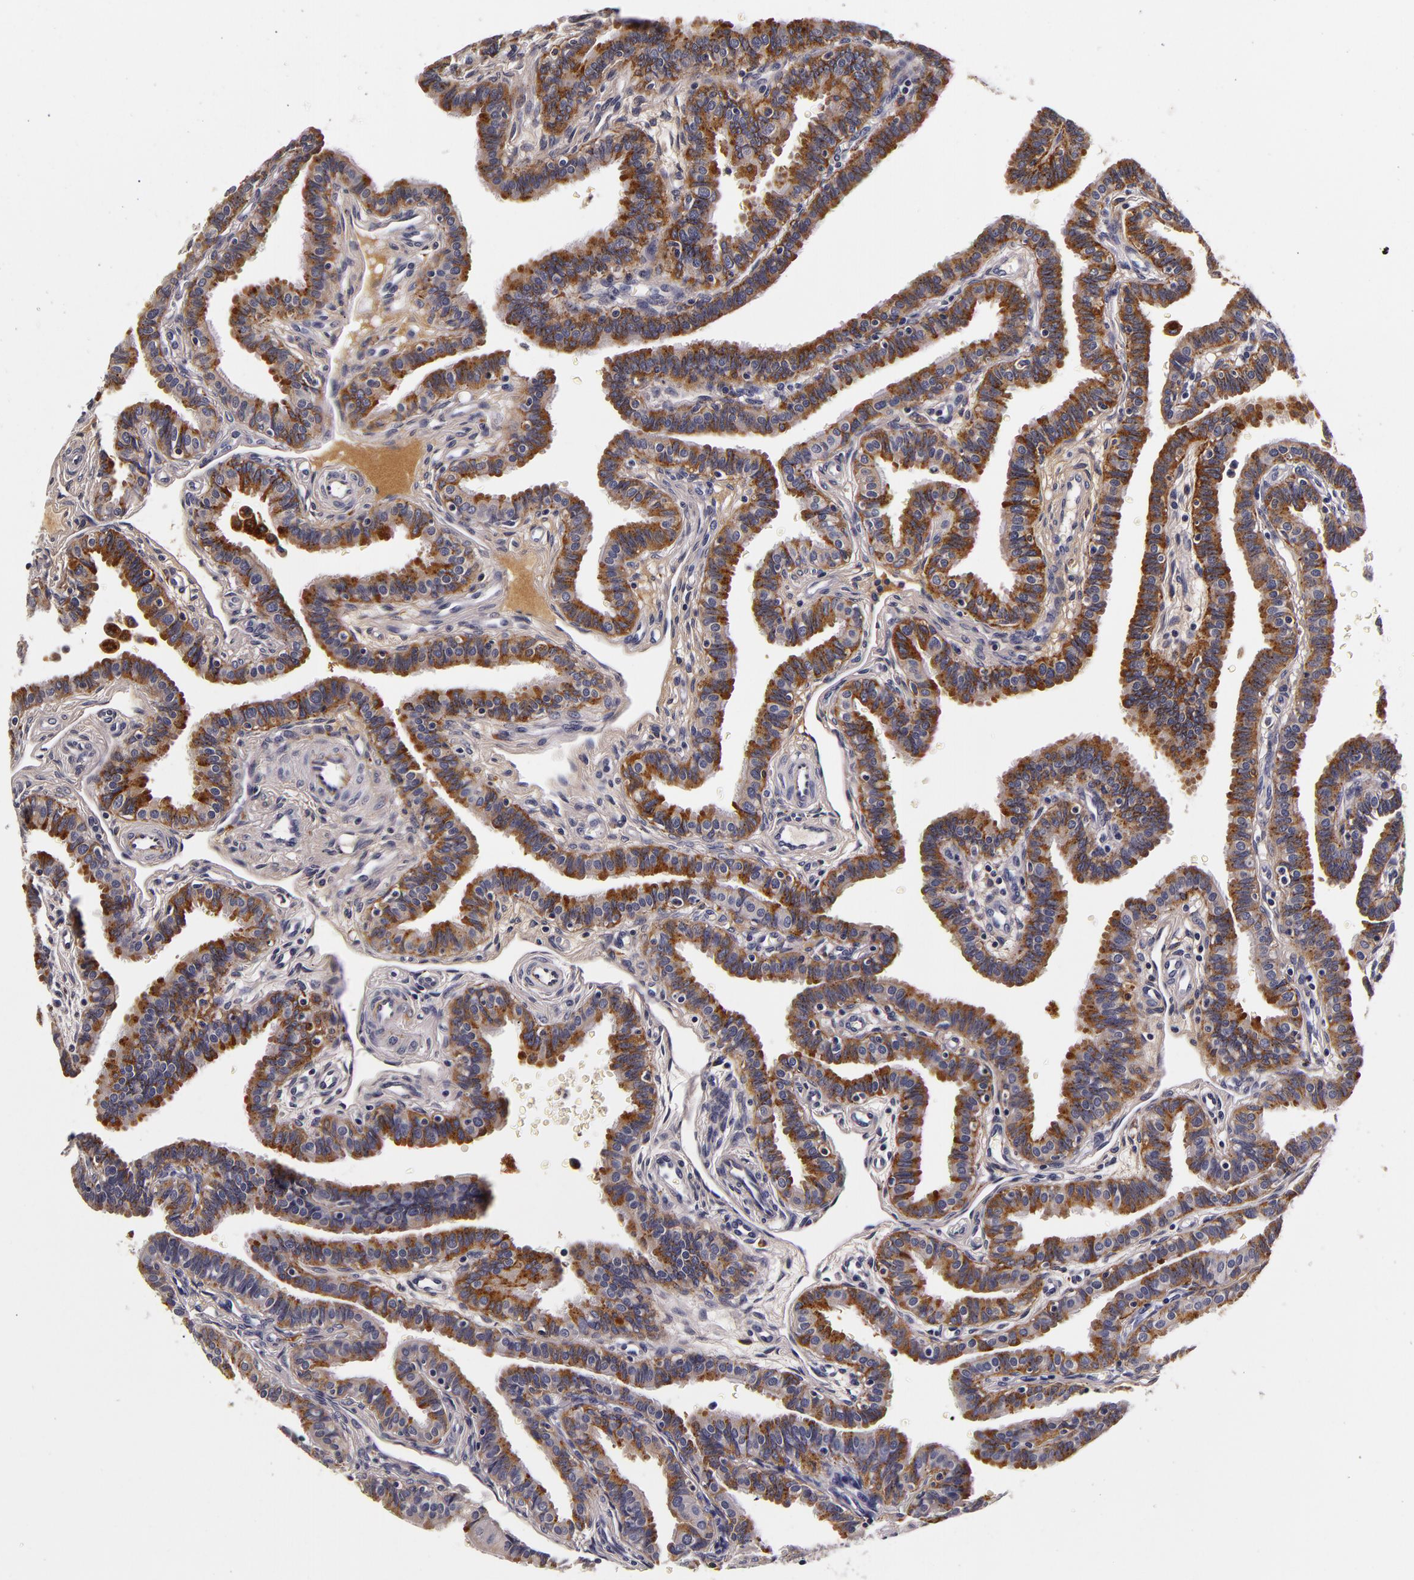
{"staining": {"intensity": "moderate", "quantity": "25%-75%", "location": "cytoplasmic/membranous"}, "tissue": "fallopian tube", "cell_type": "Glandular cells", "image_type": "normal", "snomed": [{"axis": "morphology", "description": "Normal tissue, NOS"}, {"axis": "topography", "description": "Fallopian tube"}], "caption": "Protein staining of benign fallopian tube demonstrates moderate cytoplasmic/membranous staining in approximately 25%-75% of glandular cells.", "gene": "LGALS3BP", "patient": {"sex": "female", "age": 32}}